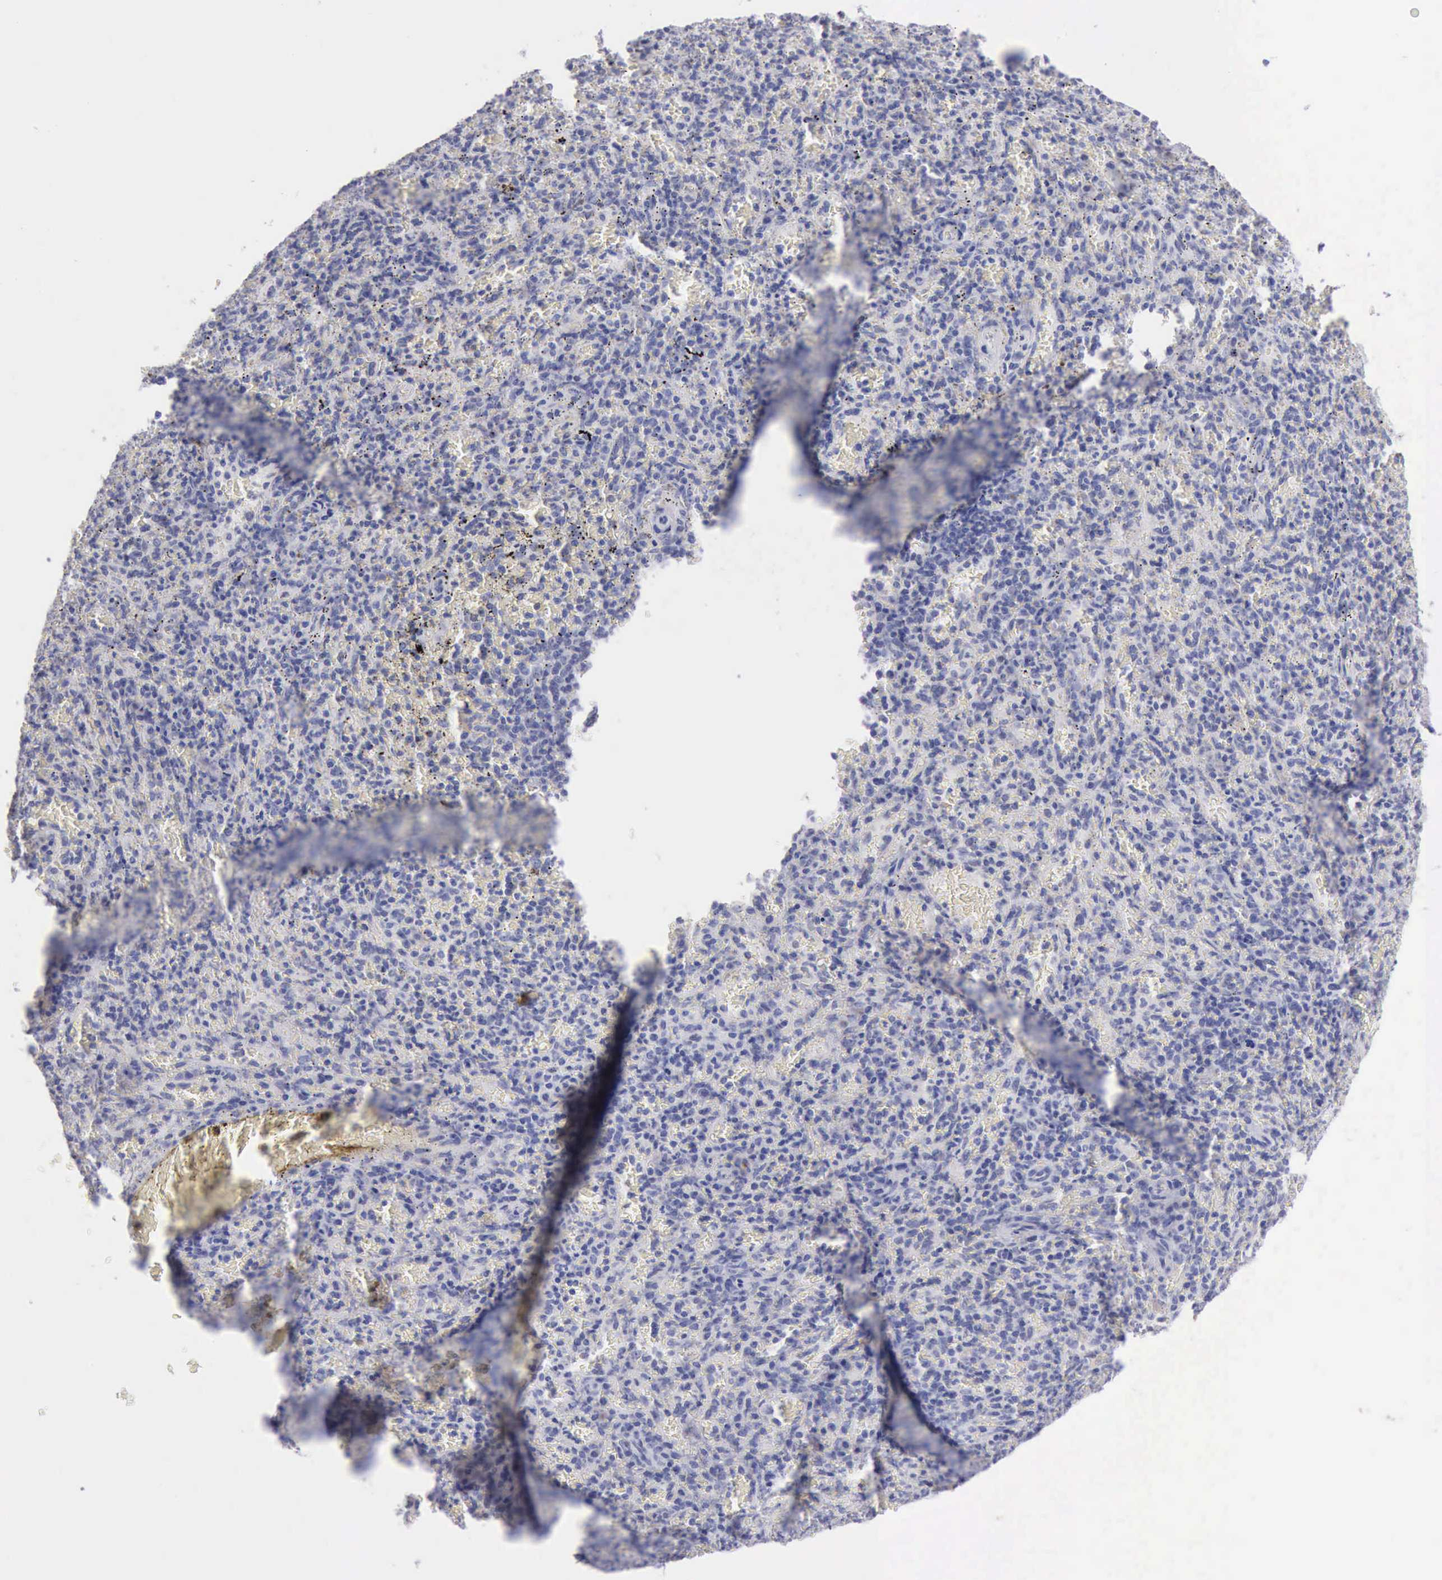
{"staining": {"intensity": "negative", "quantity": "none", "location": "none"}, "tissue": "spleen", "cell_type": "Cells in red pulp", "image_type": "normal", "snomed": [{"axis": "morphology", "description": "Normal tissue, NOS"}, {"axis": "topography", "description": "Spleen"}], "caption": "IHC histopathology image of normal spleen stained for a protein (brown), which displays no expression in cells in red pulp.", "gene": "ANGEL1", "patient": {"sex": "female", "age": 50}}